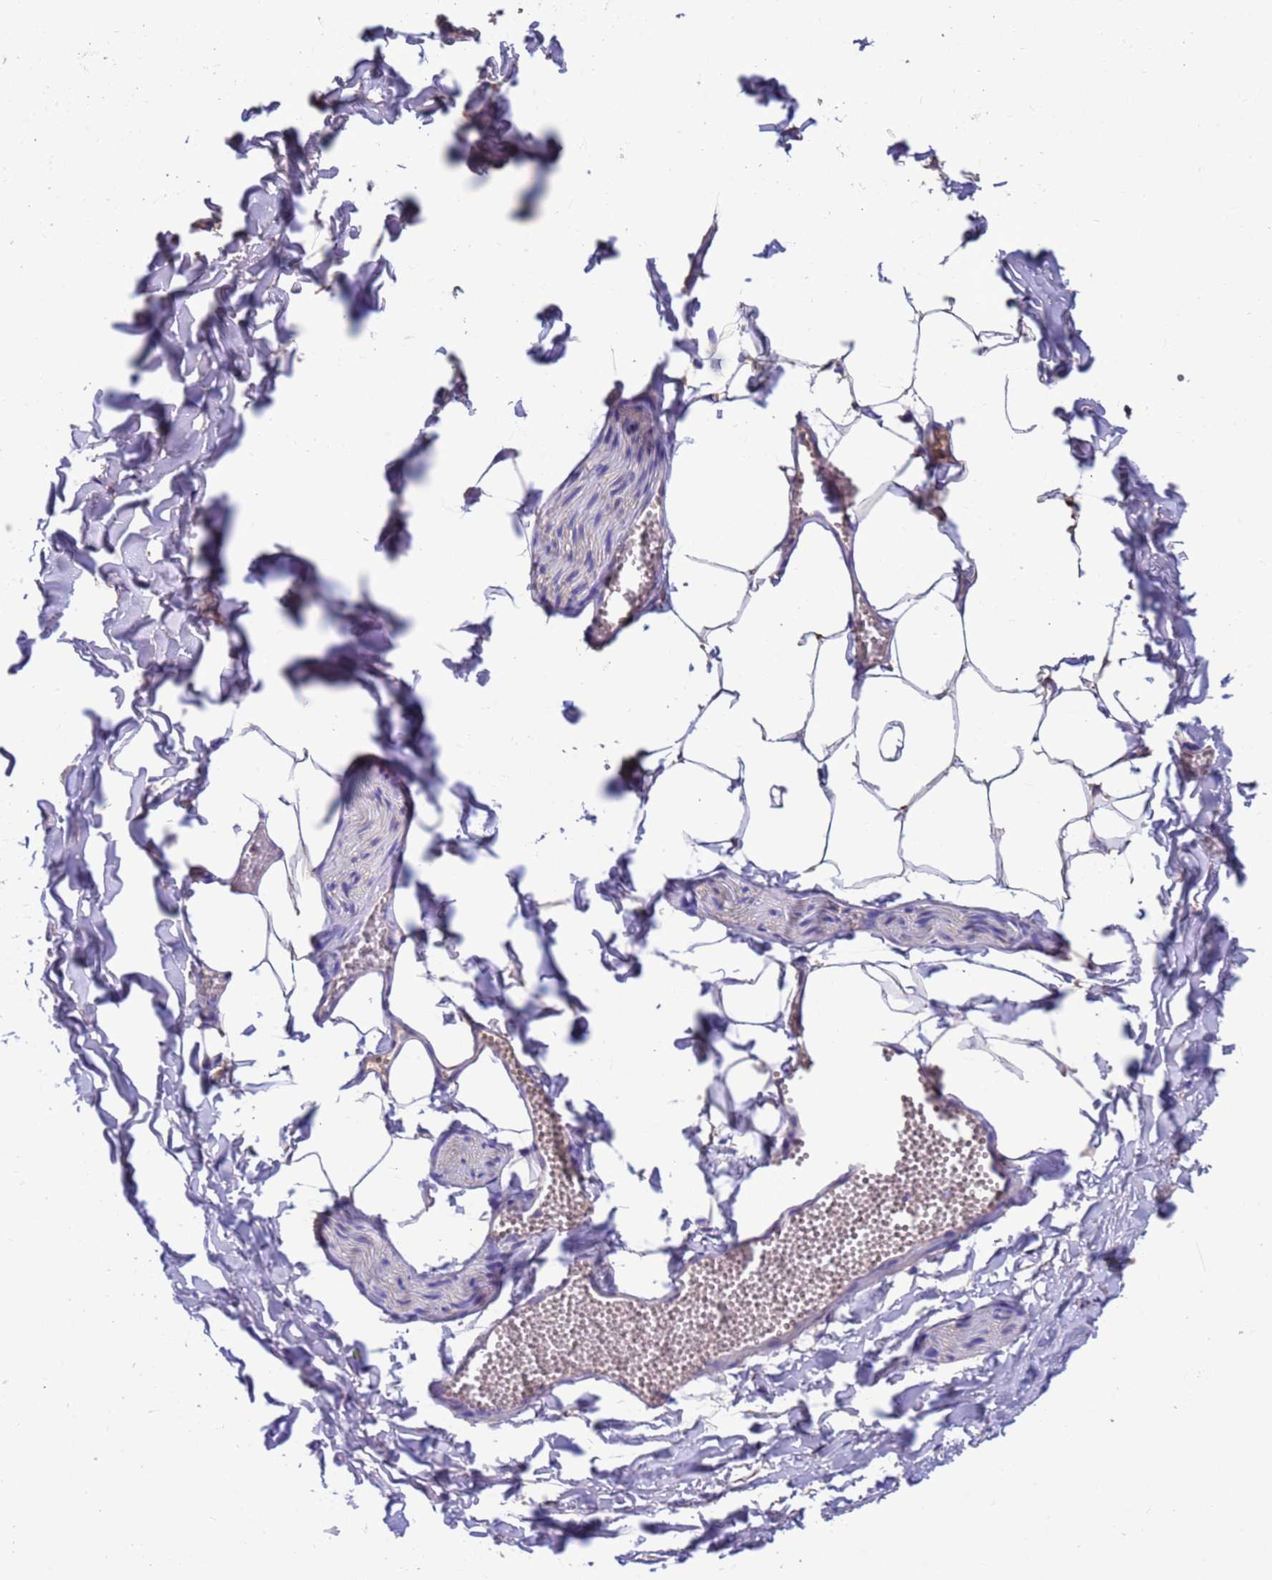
{"staining": {"intensity": "negative", "quantity": "none", "location": "none"}, "tissue": "adipose tissue", "cell_type": "Adipocytes", "image_type": "normal", "snomed": [{"axis": "morphology", "description": "Normal tissue, NOS"}, {"axis": "topography", "description": "Gallbladder"}, {"axis": "topography", "description": "Peripheral nerve tissue"}], "caption": "Protein analysis of unremarkable adipose tissue shows no significant staining in adipocytes. (DAB (3,3'-diaminobenzidine) immunohistochemistry (IHC) with hematoxylin counter stain).", "gene": "SRL", "patient": {"sex": "male", "age": 38}}